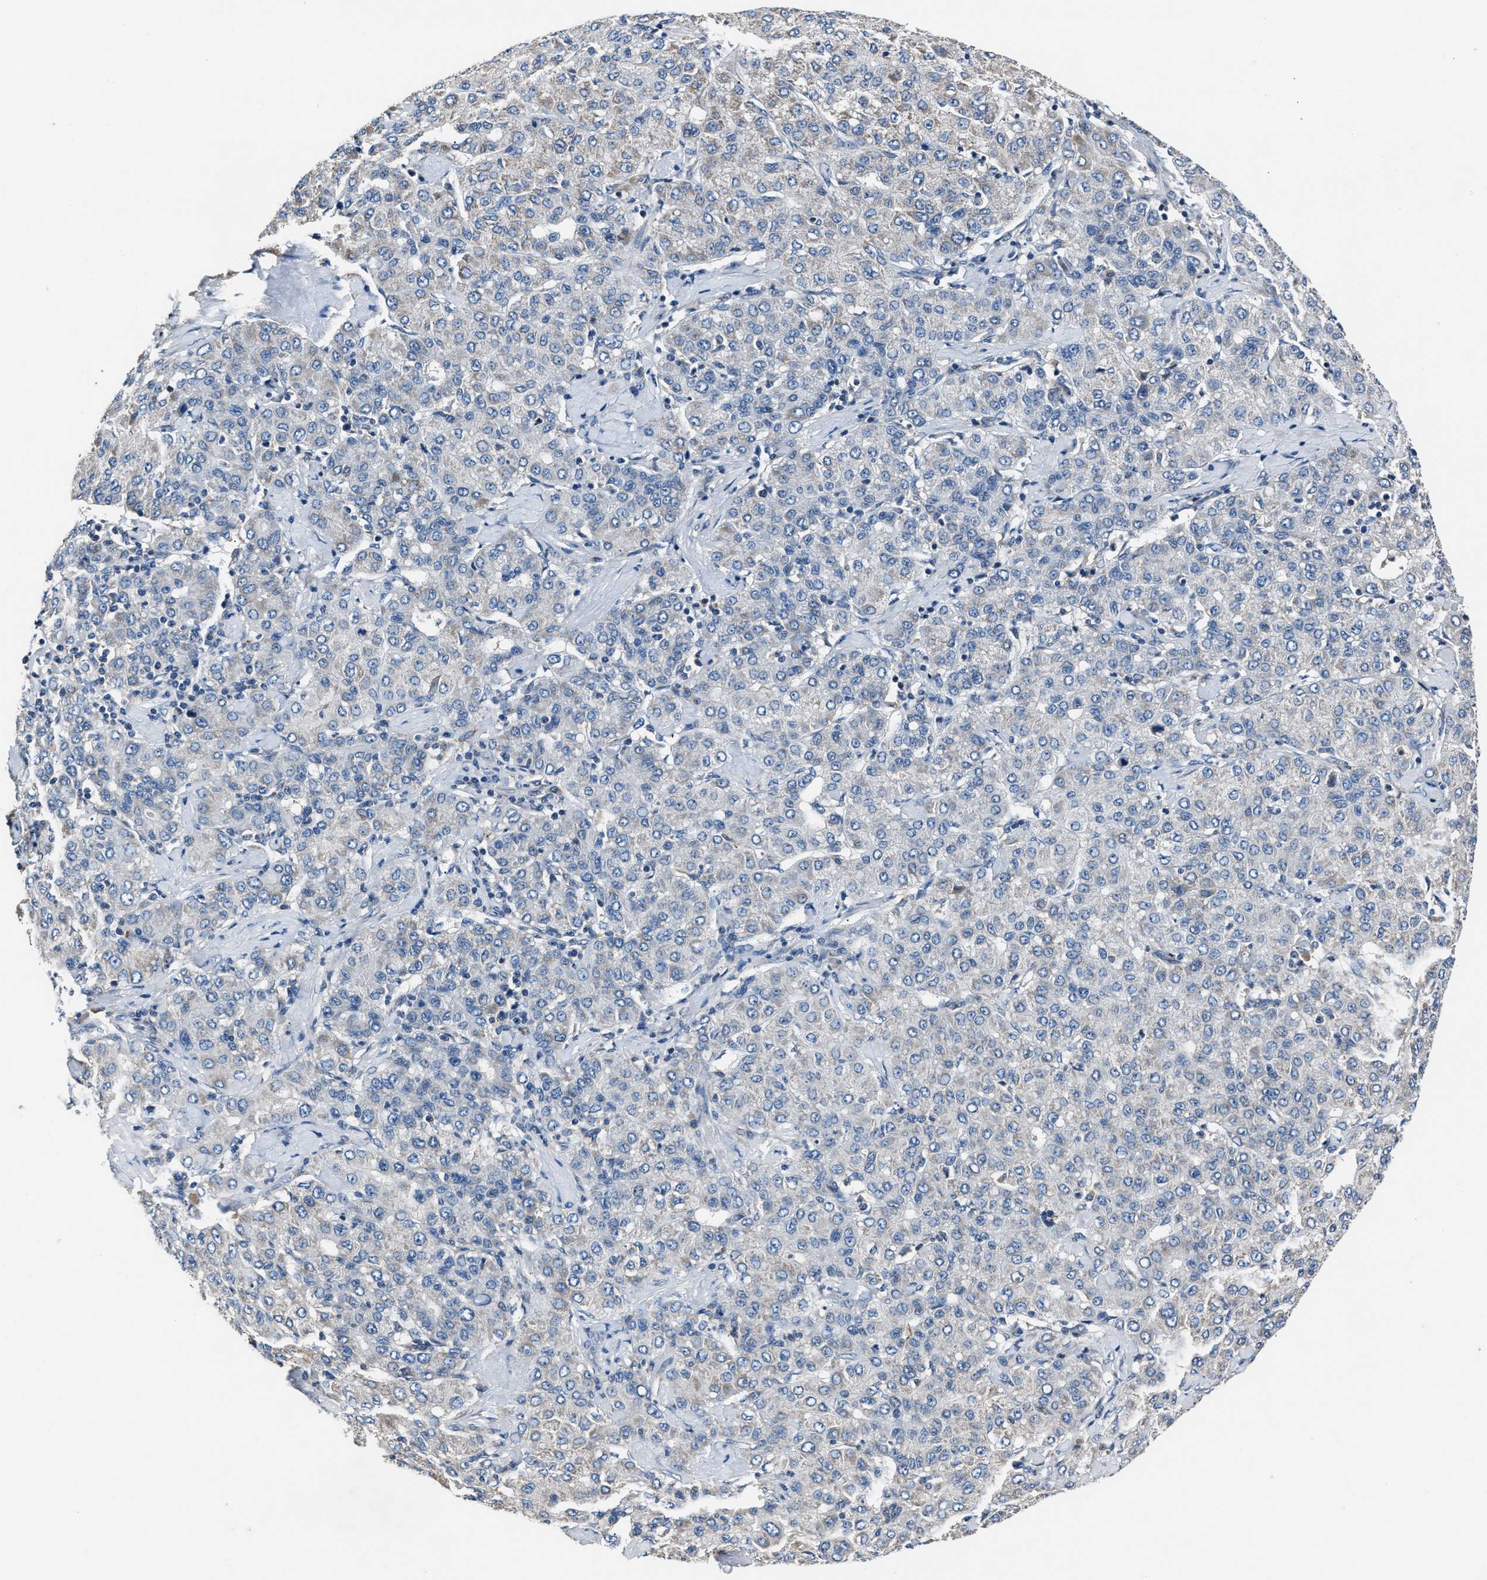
{"staining": {"intensity": "negative", "quantity": "none", "location": "none"}, "tissue": "liver cancer", "cell_type": "Tumor cells", "image_type": "cancer", "snomed": [{"axis": "morphology", "description": "Carcinoma, Hepatocellular, NOS"}, {"axis": "topography", "description": "Liver"}], "caption": "An IHC histopathology image of liver cancer is shown. There is no staining in tumor cells of liver cancer. Nuclei are stained in blue.", "gene": "DNAJC24", "patient": {"sex": "male", "age": 65}}